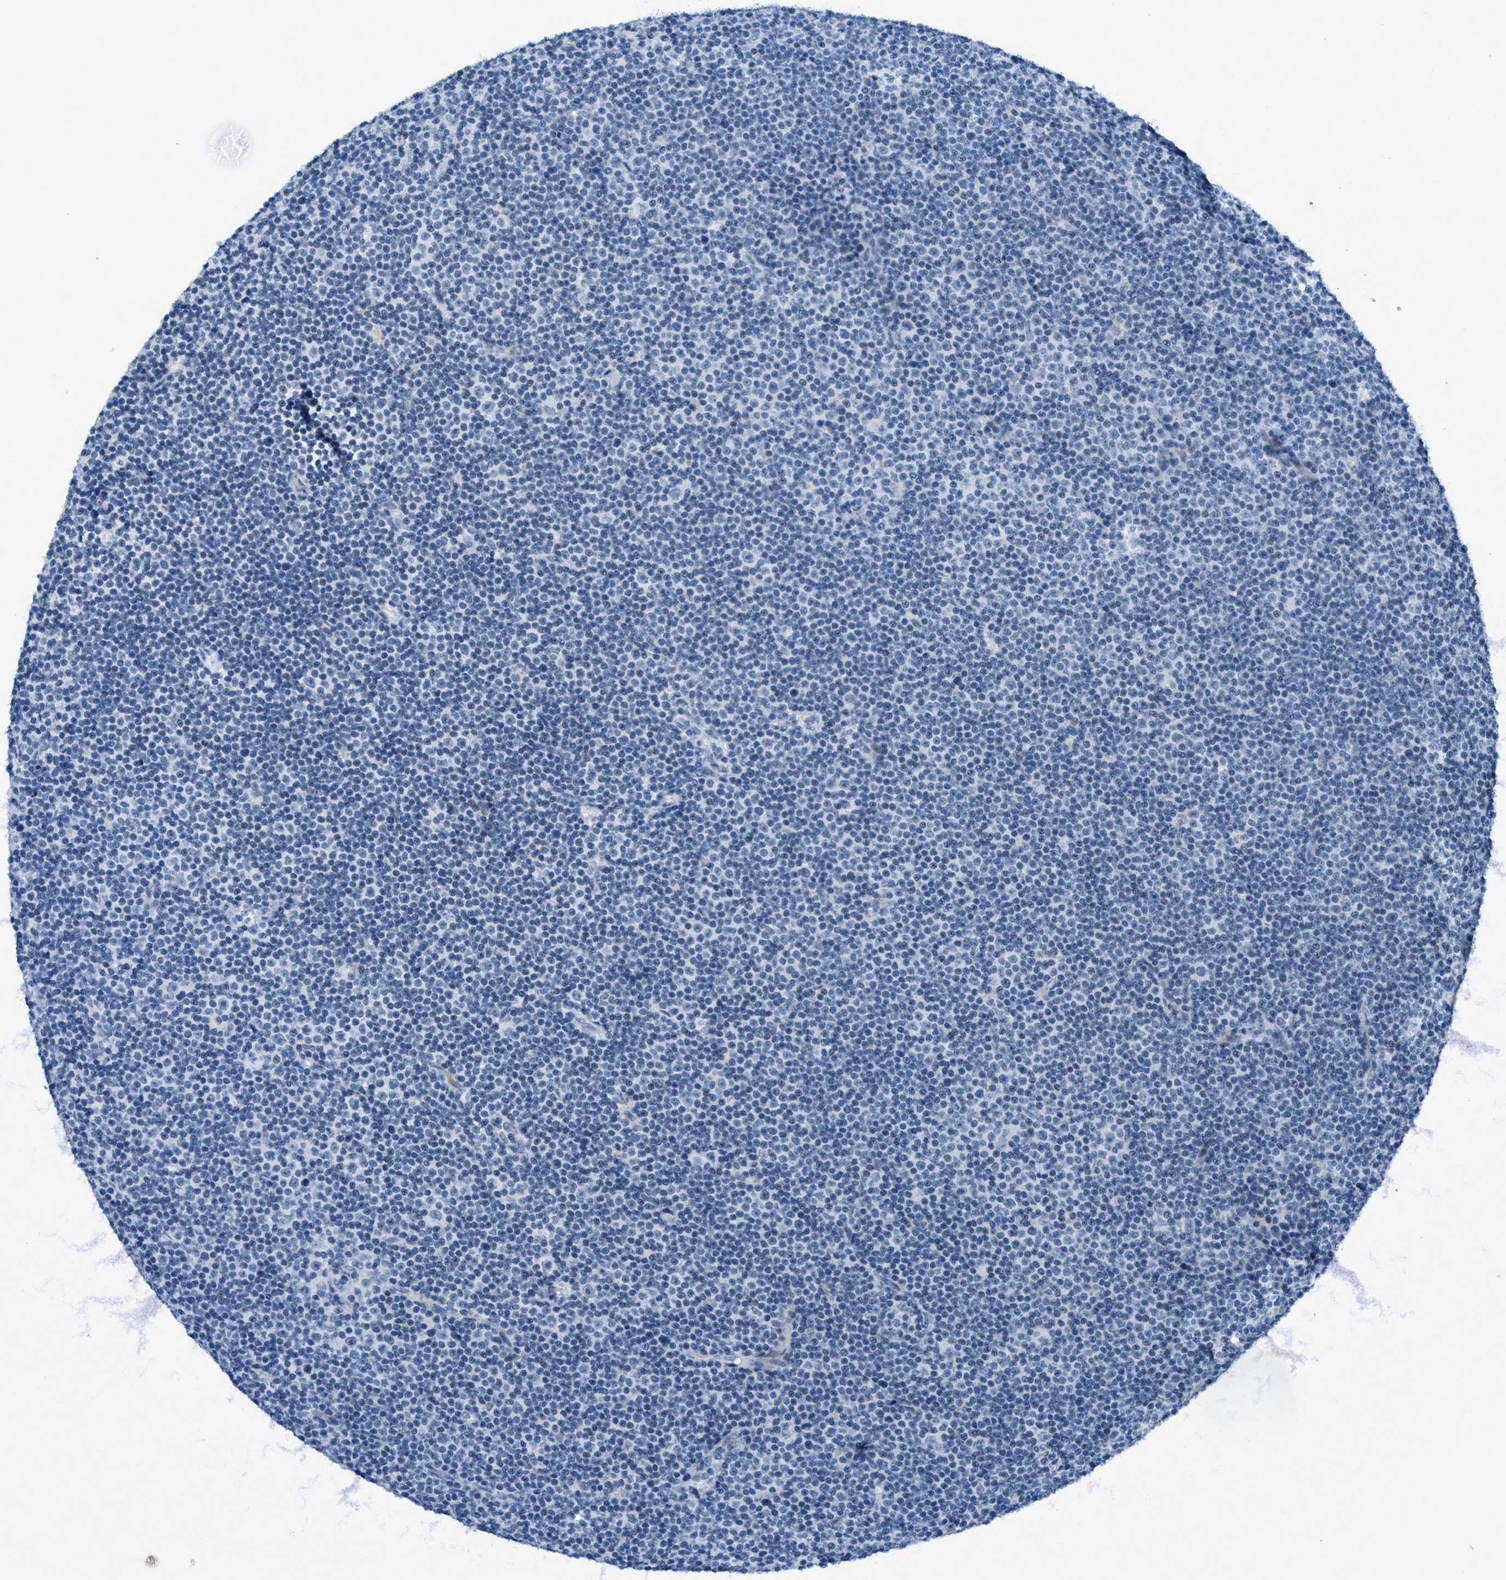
{"staining": {"intensity": "negative", "quantity": "none", "location": "none"}, "tissue": "lymphoma", "cell_type": "Tumor cells", "image_type": "cancer", "snomed": [{"axis": "morphology", "description": "Malignant lymphoma, non-Hodgkin's type, Low grade"}, {"axis": "topography", "description": "Lymph node"}], "caption": "Immunohistochemistry image of neoplastic tissue: human lymphoma stained with DAB displays no significant protein staining in tumor cells.", "gene": "KLHL8", "patient": {"sex": "female", "age": 67}}